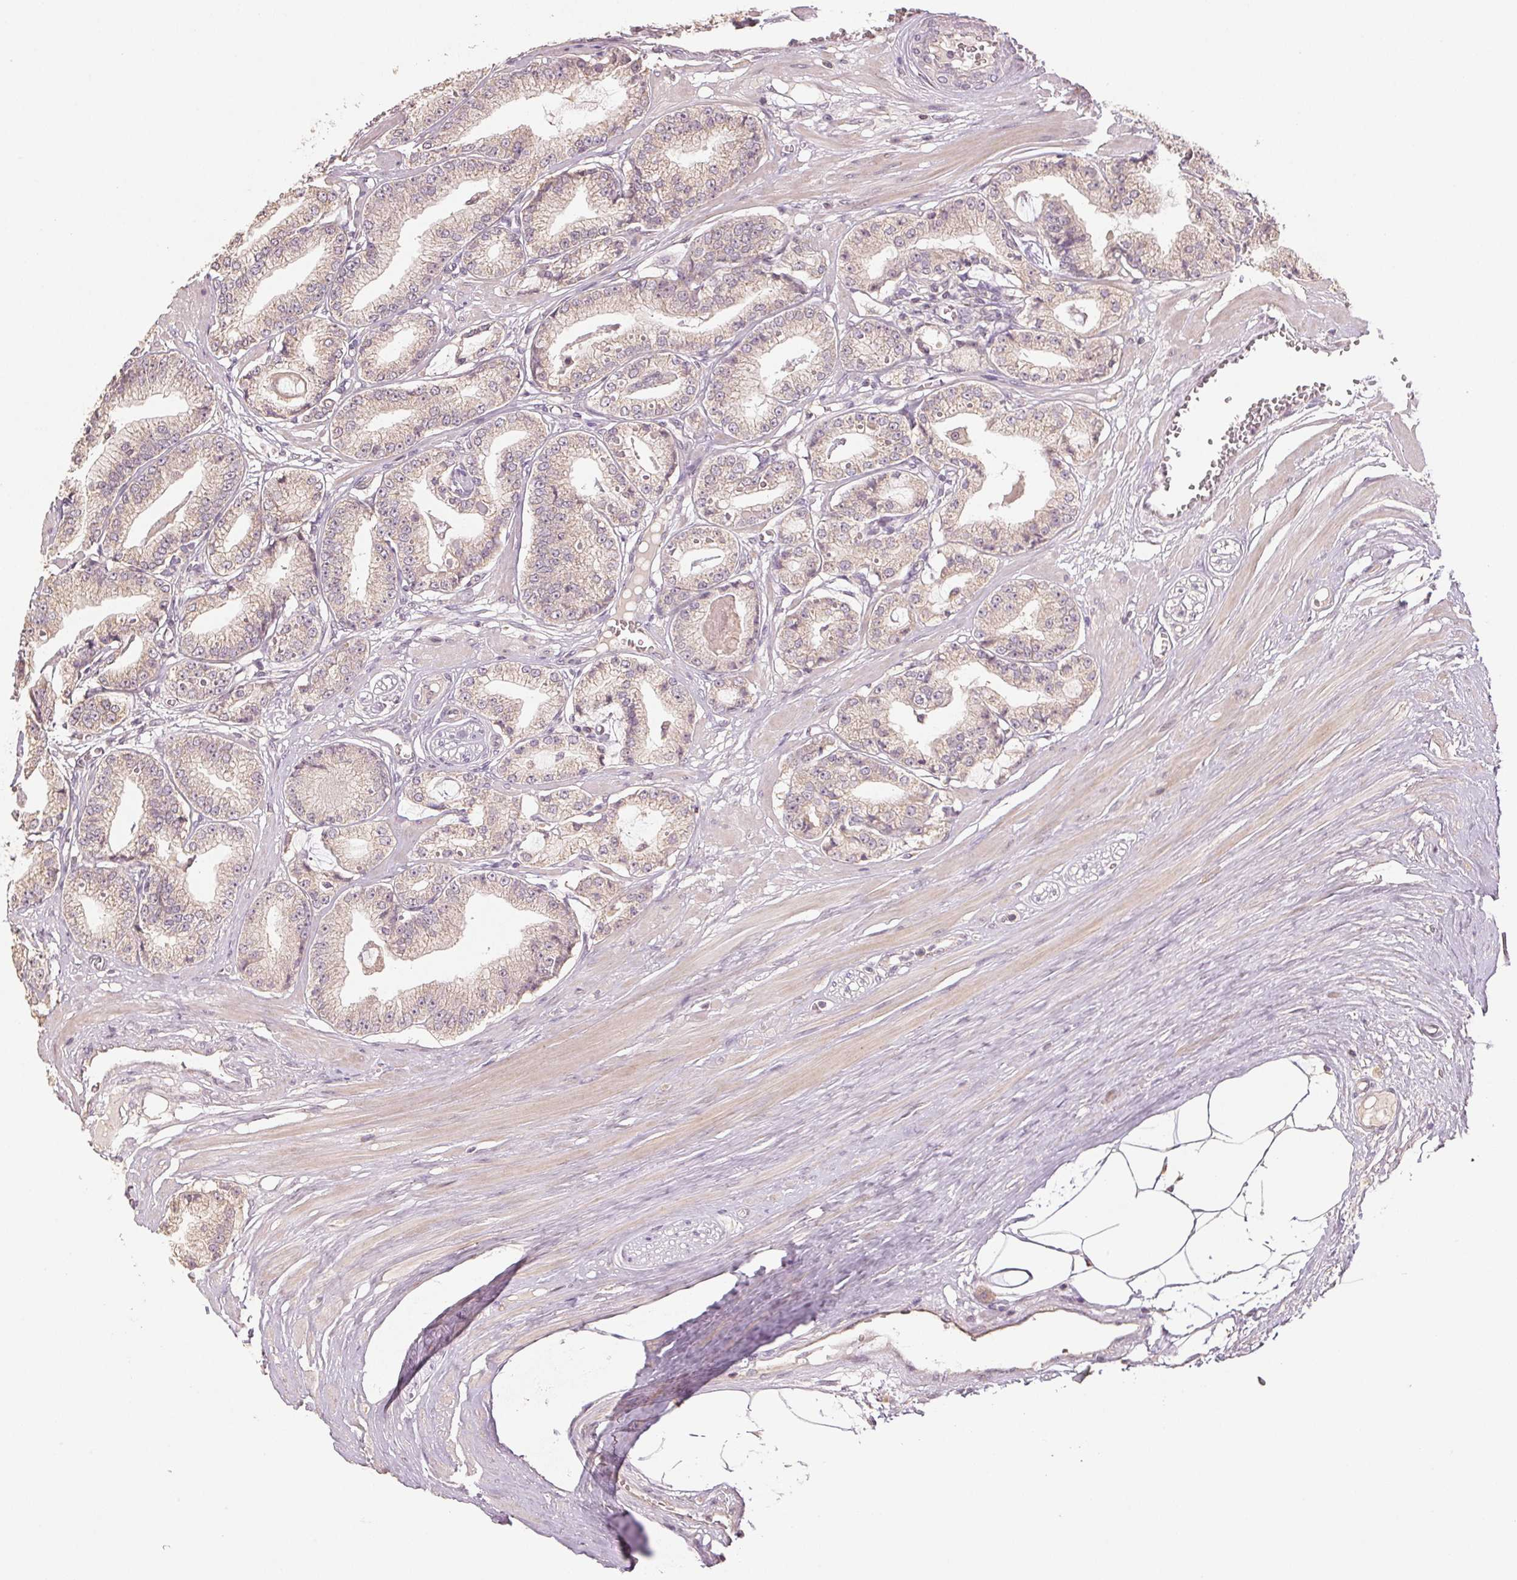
{"staining": {"intensity": "weak", "quantity": "25%-75%", "location": "cytoplasmic/membranous"}, "tissue": "prostate cancer", "cell_type": "Tumor cells", "image_type": "cancer", "snomed": [{"axis": "morphology", "description": "Adenocarcinoma, High grade"}, {"axis": "topography", "description": "Prostate"}], "caption": "Tumor cells demonstrate weak cytoplasmic/membranous expression in about 25%-75% of cells in adenocarcinoma (high-grade) (prostate).", "gene": "COX14", "patient": {"sex": "male", "age": 71}}